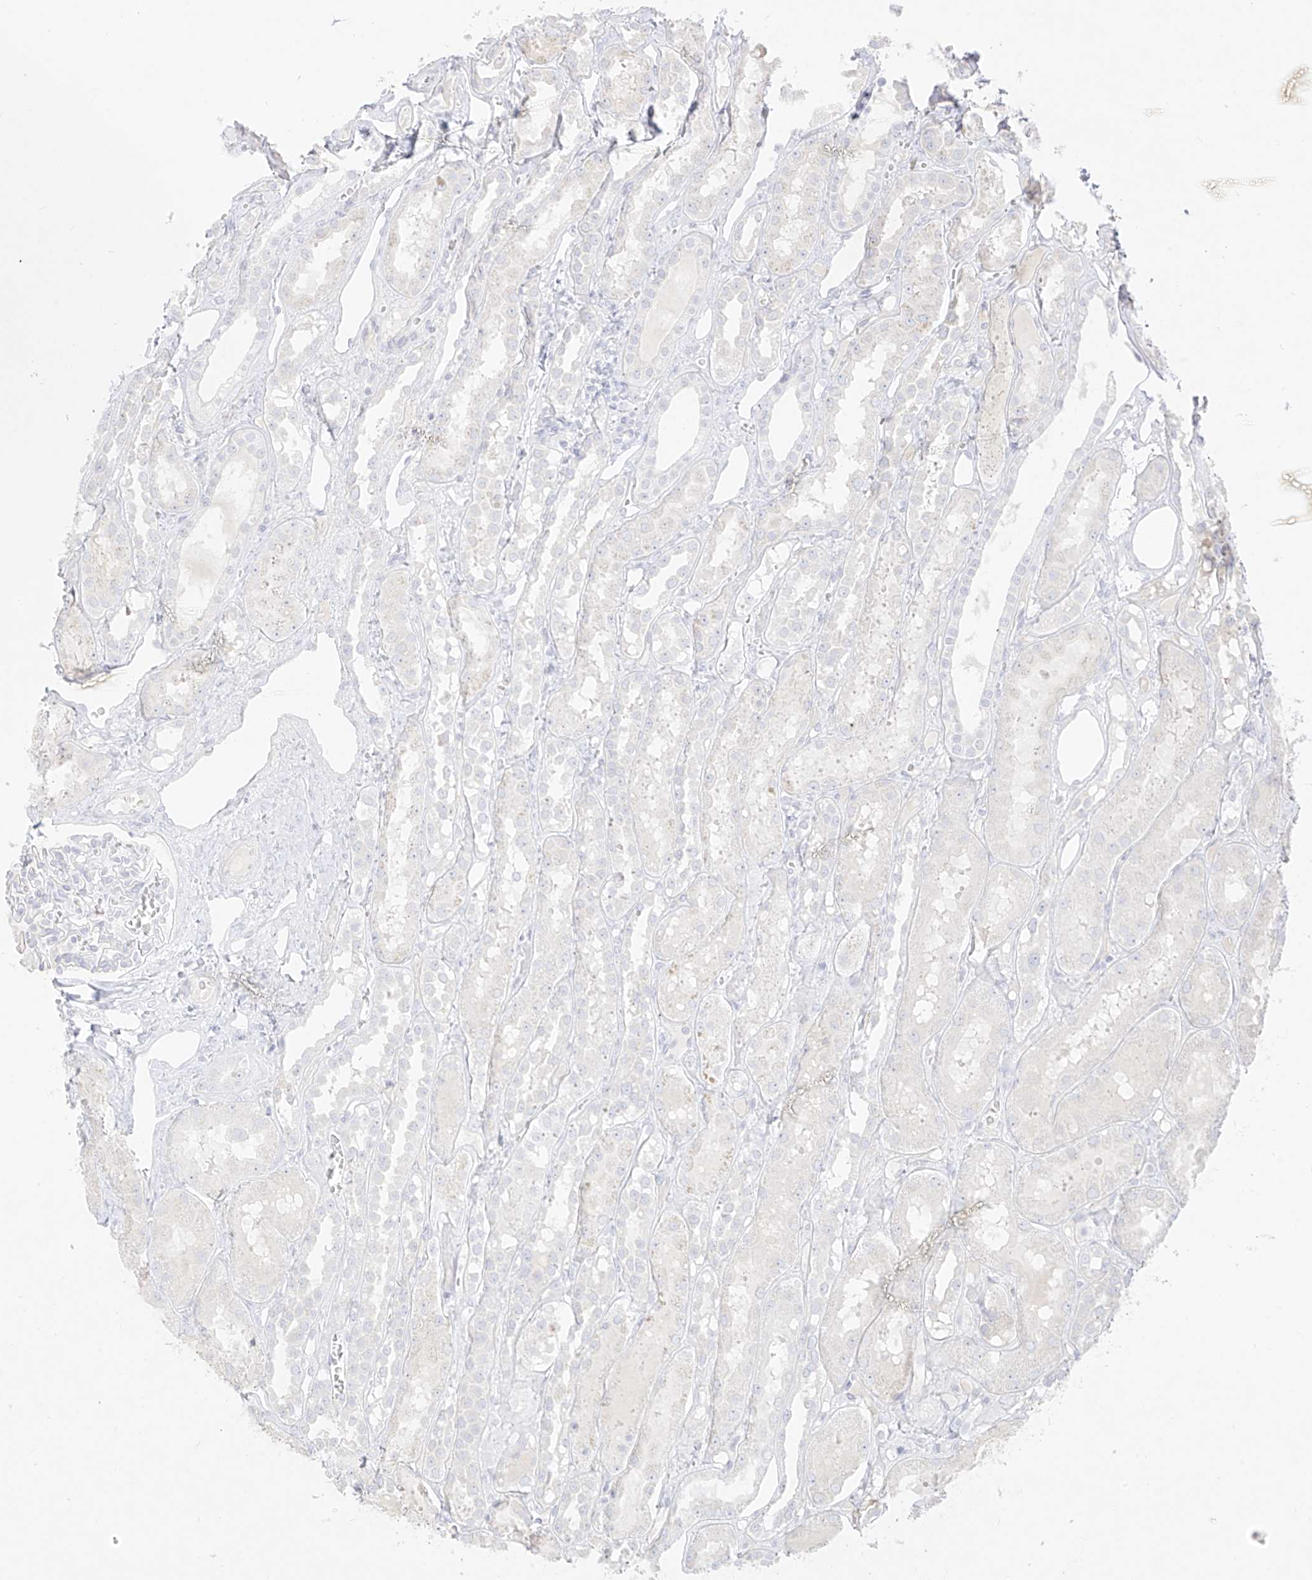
{"staining": {"intensity": "negative", "quantity": "none", "location": "none"}, "tissue": "kidney", "cell_type": "Cells in glomeruli", "image_type": "normal", "snomed": [{"axis": "morphology", "description": "Normal tissue, NOS"}, {"axis": "topography", "description": "Kidney"}], "caption": "This is an immunohistochemistry (IHC) photomicrograph of benign human kidney. There is no positivity in cells in glomeruli.", "gene": "TGM4", "patient": {"sex": "male", "age": 16}}